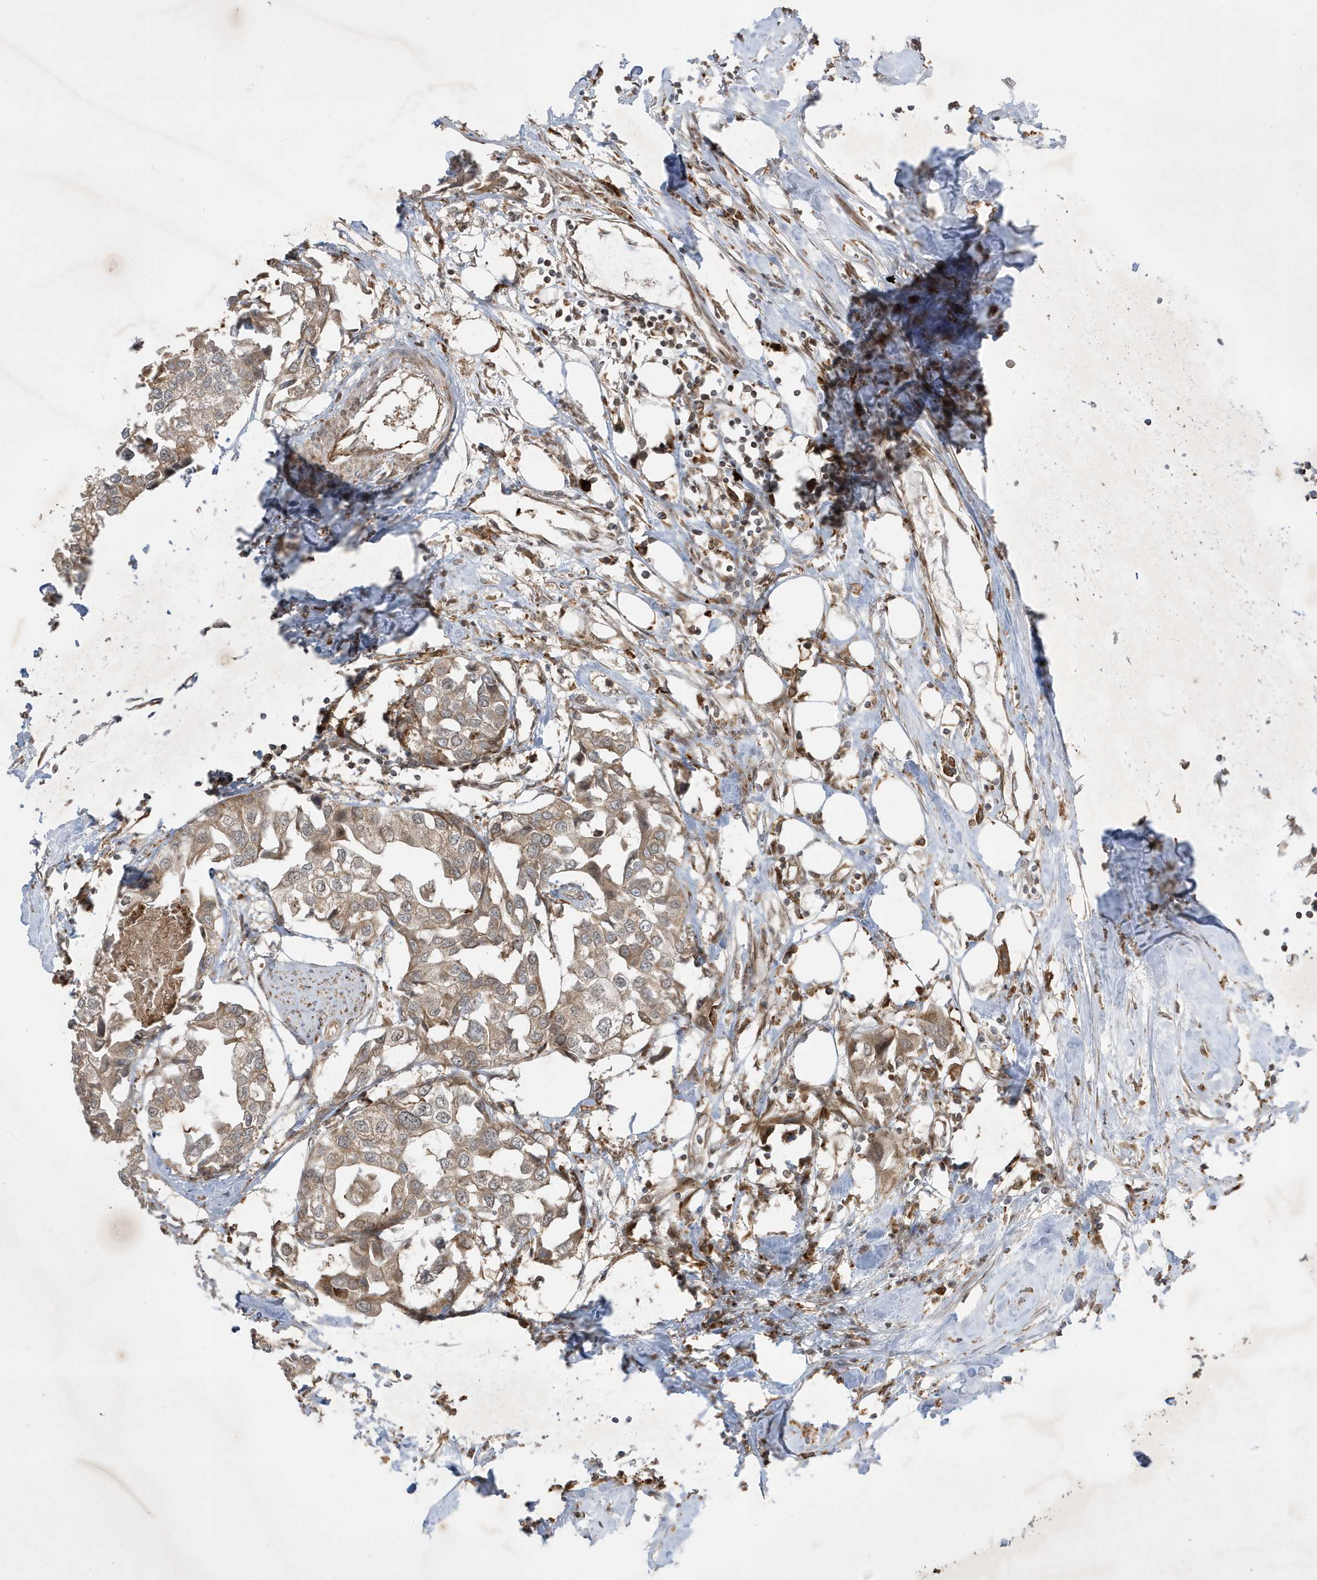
{"staining": {"intensity": "weak", "quantity": ">75%", "location": "cytoplasmic/membranous"}, "tissue": "urothelial cancer", "cell_type": "Tumor cells", "image_type": "cancer", "snomed": [{"axis": "morphology", "description": "Urothelial carcinoma, High grade"}, {"axis": "topography", "description": "Urinary bladder"}], "caption": "IHC staining of urothelial carcinoma (high-grade), which displays low levels of weak cytoplasmic/membranous staining in about >75% of tumor cells indicating weak cytoplasmic/membranous protein positivity. The staining was performed using DAB (3,3'-diaminobenzidine) (brown) for protein detection and nuclei were counterstained in hematoxylin (blue).", "gene": "IFT57", "patient": {"sex": "male", "age": 64}}